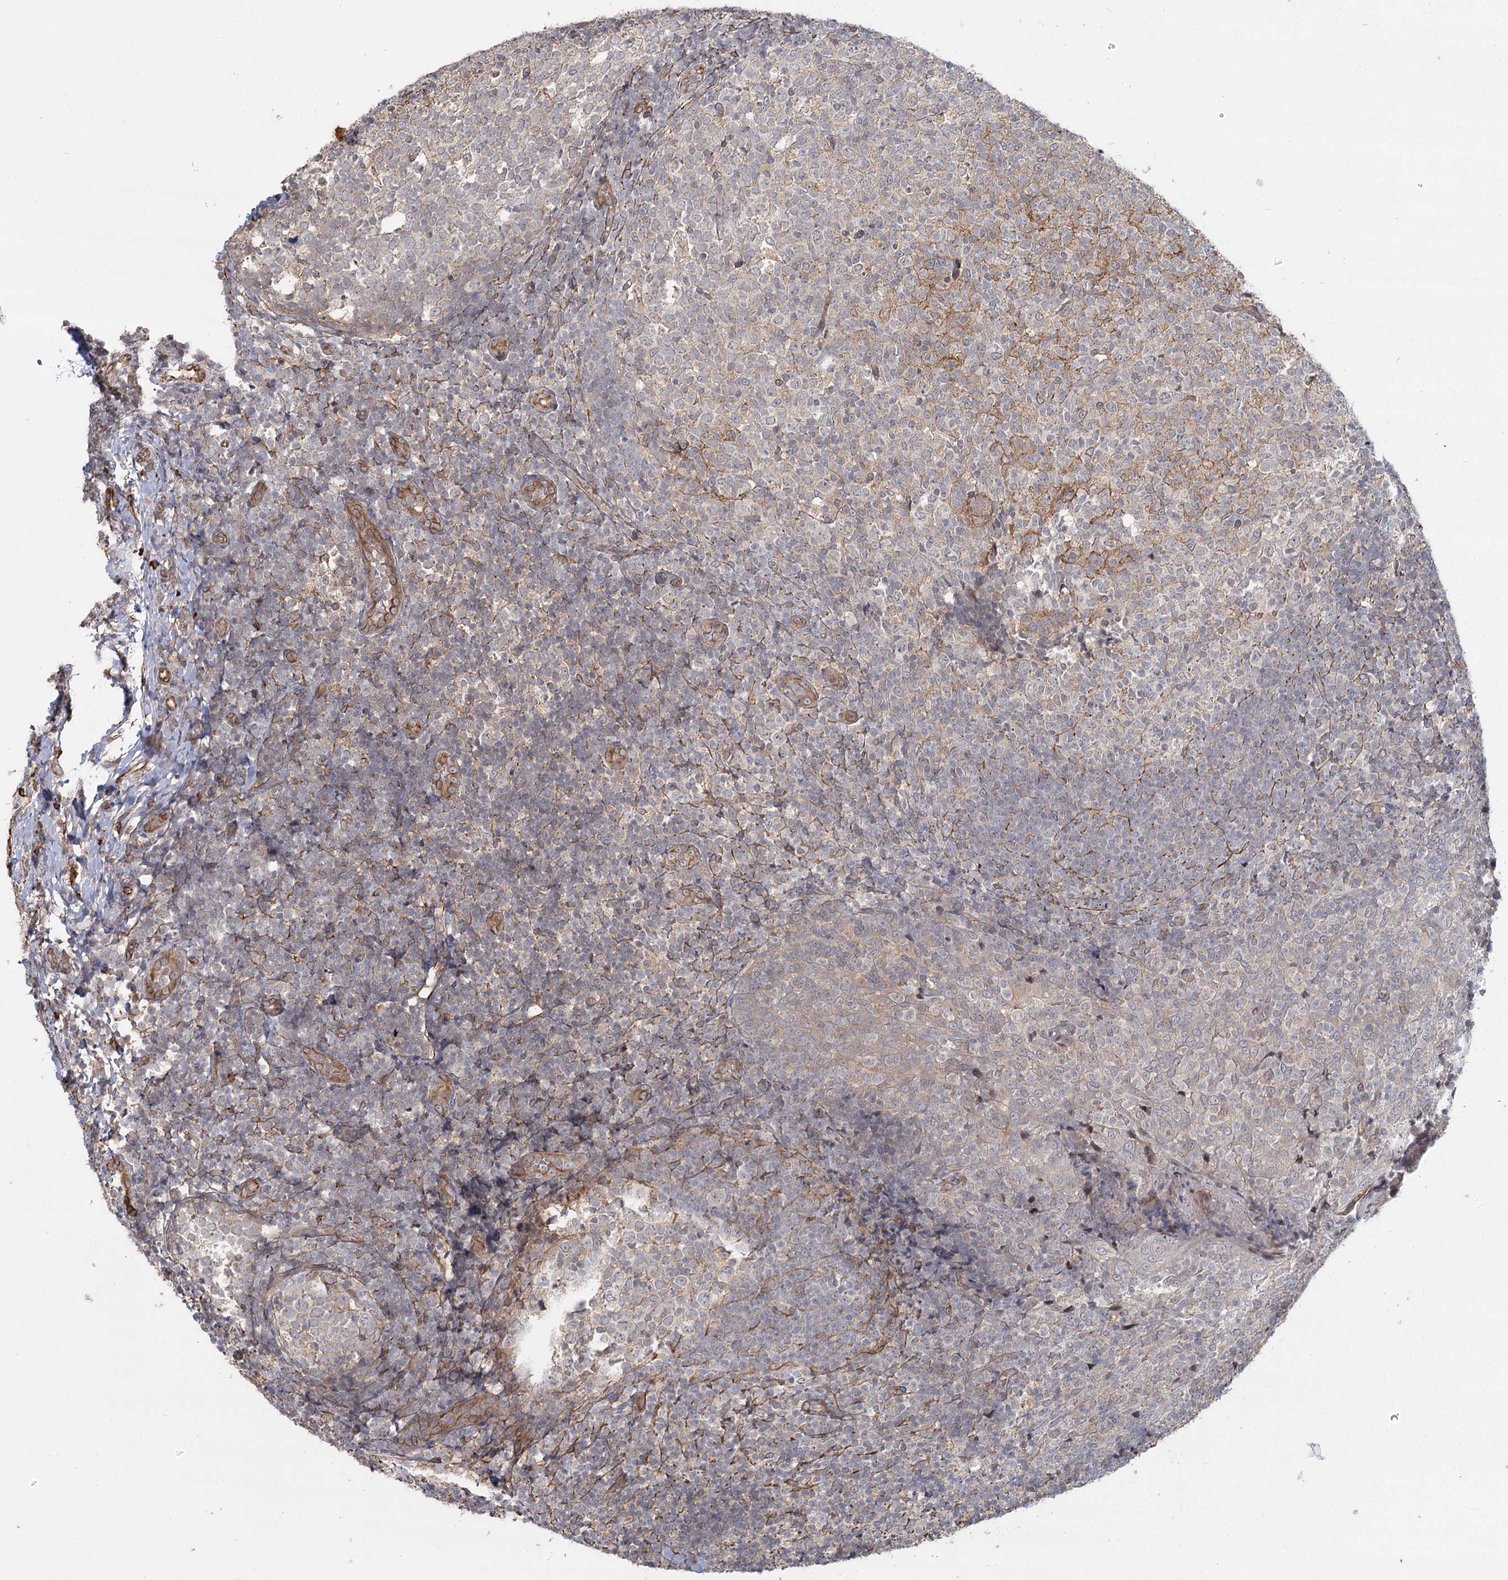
{"staining": {"intensity": "weak", "quantity": "<25%", "location": "cytoplasmic/membranous"}, "tissue": "tonsil", "cell_type": "Germinal center cells", "image_type": "normal", "snomed": [{"axis": "morphology", "description": "Normal tissue, NOS"}, {"axis": "topography", "description": "Tonsil"}], "caption": "A micrograph of tonsil stained for a protein displays no brown staining in germinal center cells. The staining was performed using DAB to visualize the protein expression in brown, while the nuclei were stained in blue with hematoxylin (Magnification: 20x).", "gene": "AP2M1", "patient": {"sex": "female", "age": 19}}